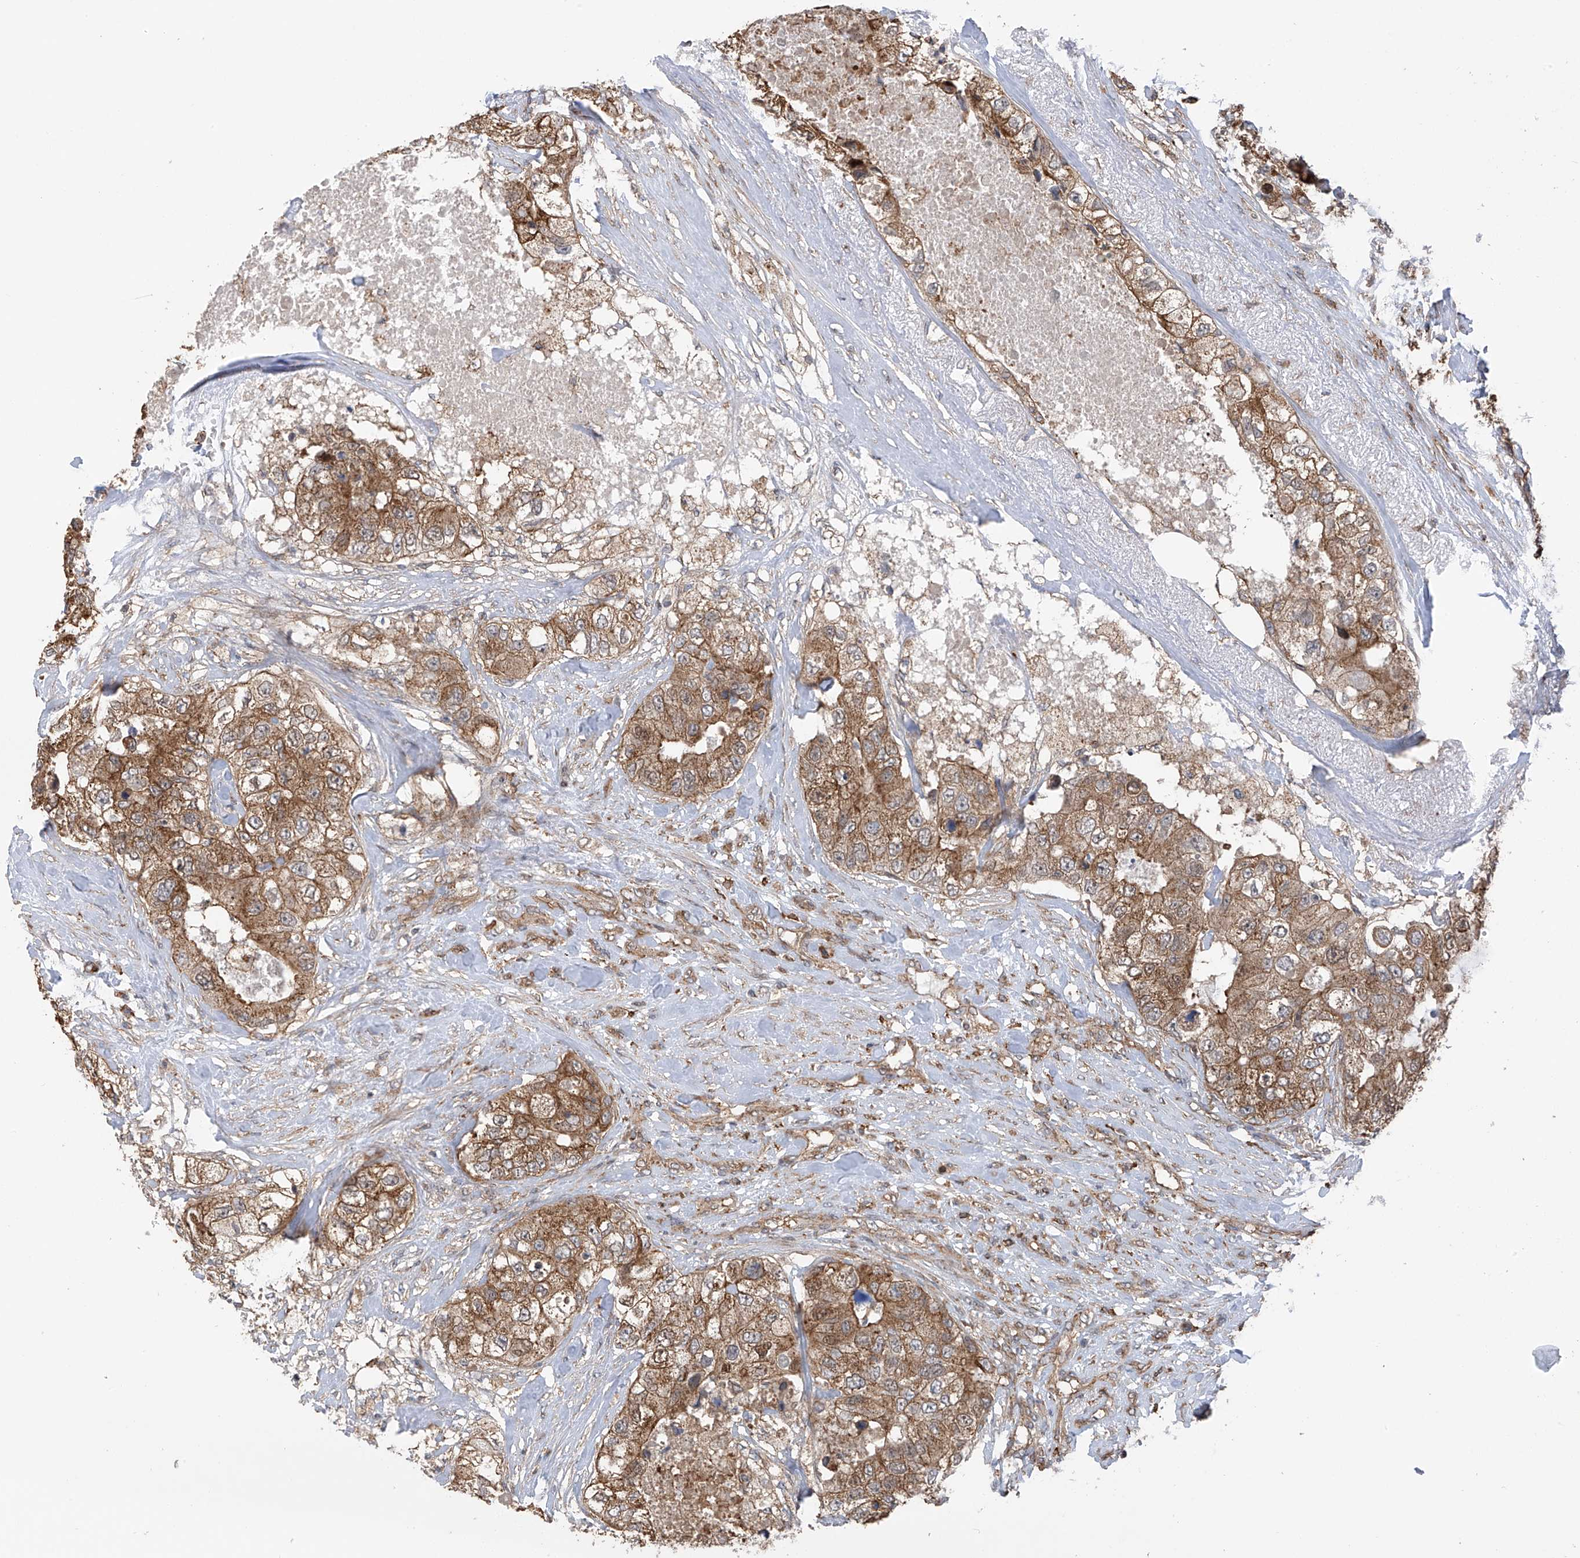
{"staining": {"intensity": "moderate", "quantity": ">75%", "location": "cytoplasmic/membranous"}, "tissue": "breast cancer", "cell_type": "Tumor cells", "image_type": "cancer", "snomed": [{"axis": "morphology", "description": "Duct carcinoma"}, {"axis": "topography", "description": "Breast"}], "caption": "Immunohistochemical staining of breast cancer (invasive ductal carcinoma) shows medium levels of moderate cytoplasmic/membranous staining in approximately >75% of tumor cells.", "gene": "ZNF189", "patient": {"sex": "female", "age": 62}}